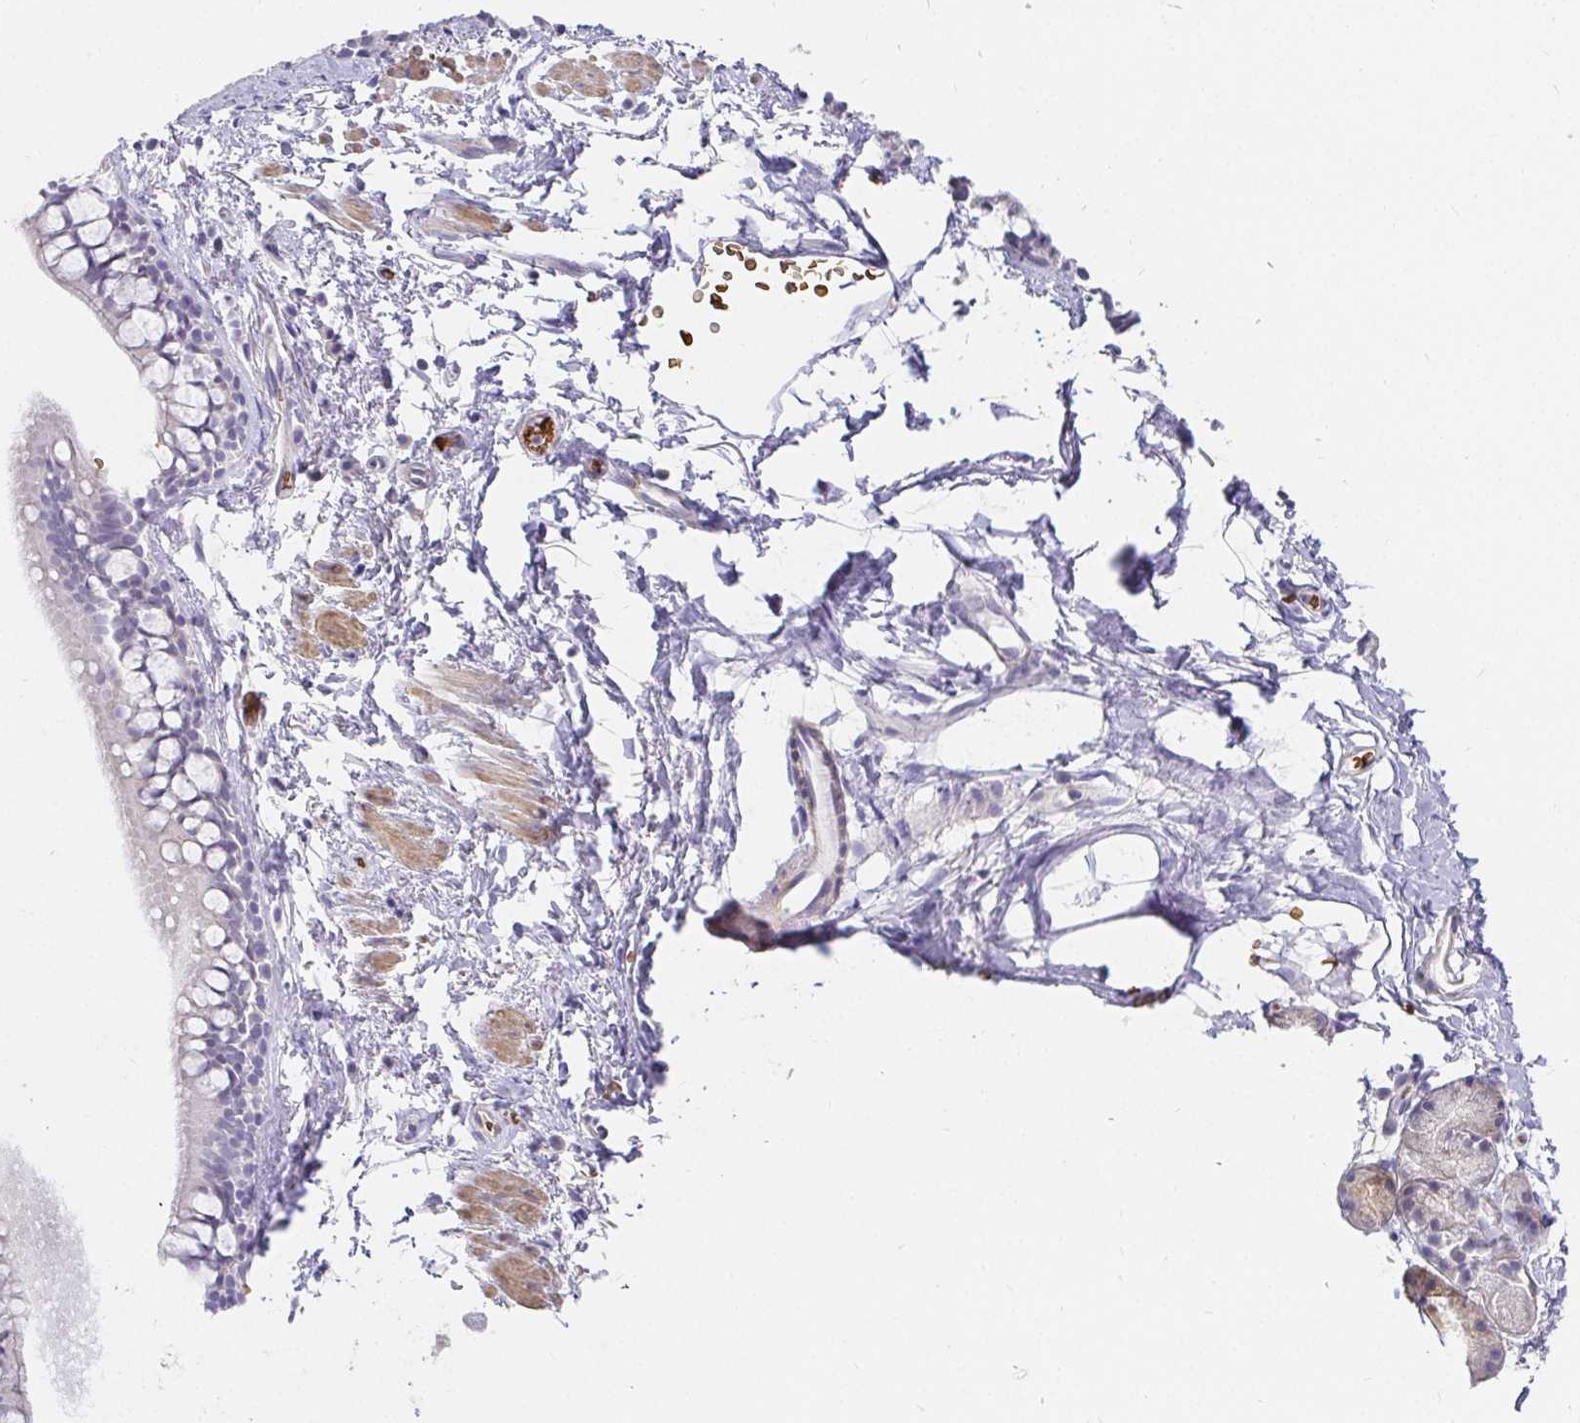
{"staining": {"intensity": "negative", "quantity": "none", "location": "none"}, "tissue": "bronchus", "cell_type": "Respiratory epithelial cells", "image_type": "normal", "snomed": [{"axis": "morphology", "description": "Normal tissue, NOS"}, {"axis": "topography", "description": "Lymph node"}, {"axis": "topography", "description": "Cartilage tissue"}, {"axis": "topography", "description": "Bronchus"}], "caption": "DAB immunohistochemical staining of unremarkable human bronchus exhibits no significant positivity in respiratory epithelial cells.", "gene": "FGF21", "patient": {"sex": "female", "age": 70}}